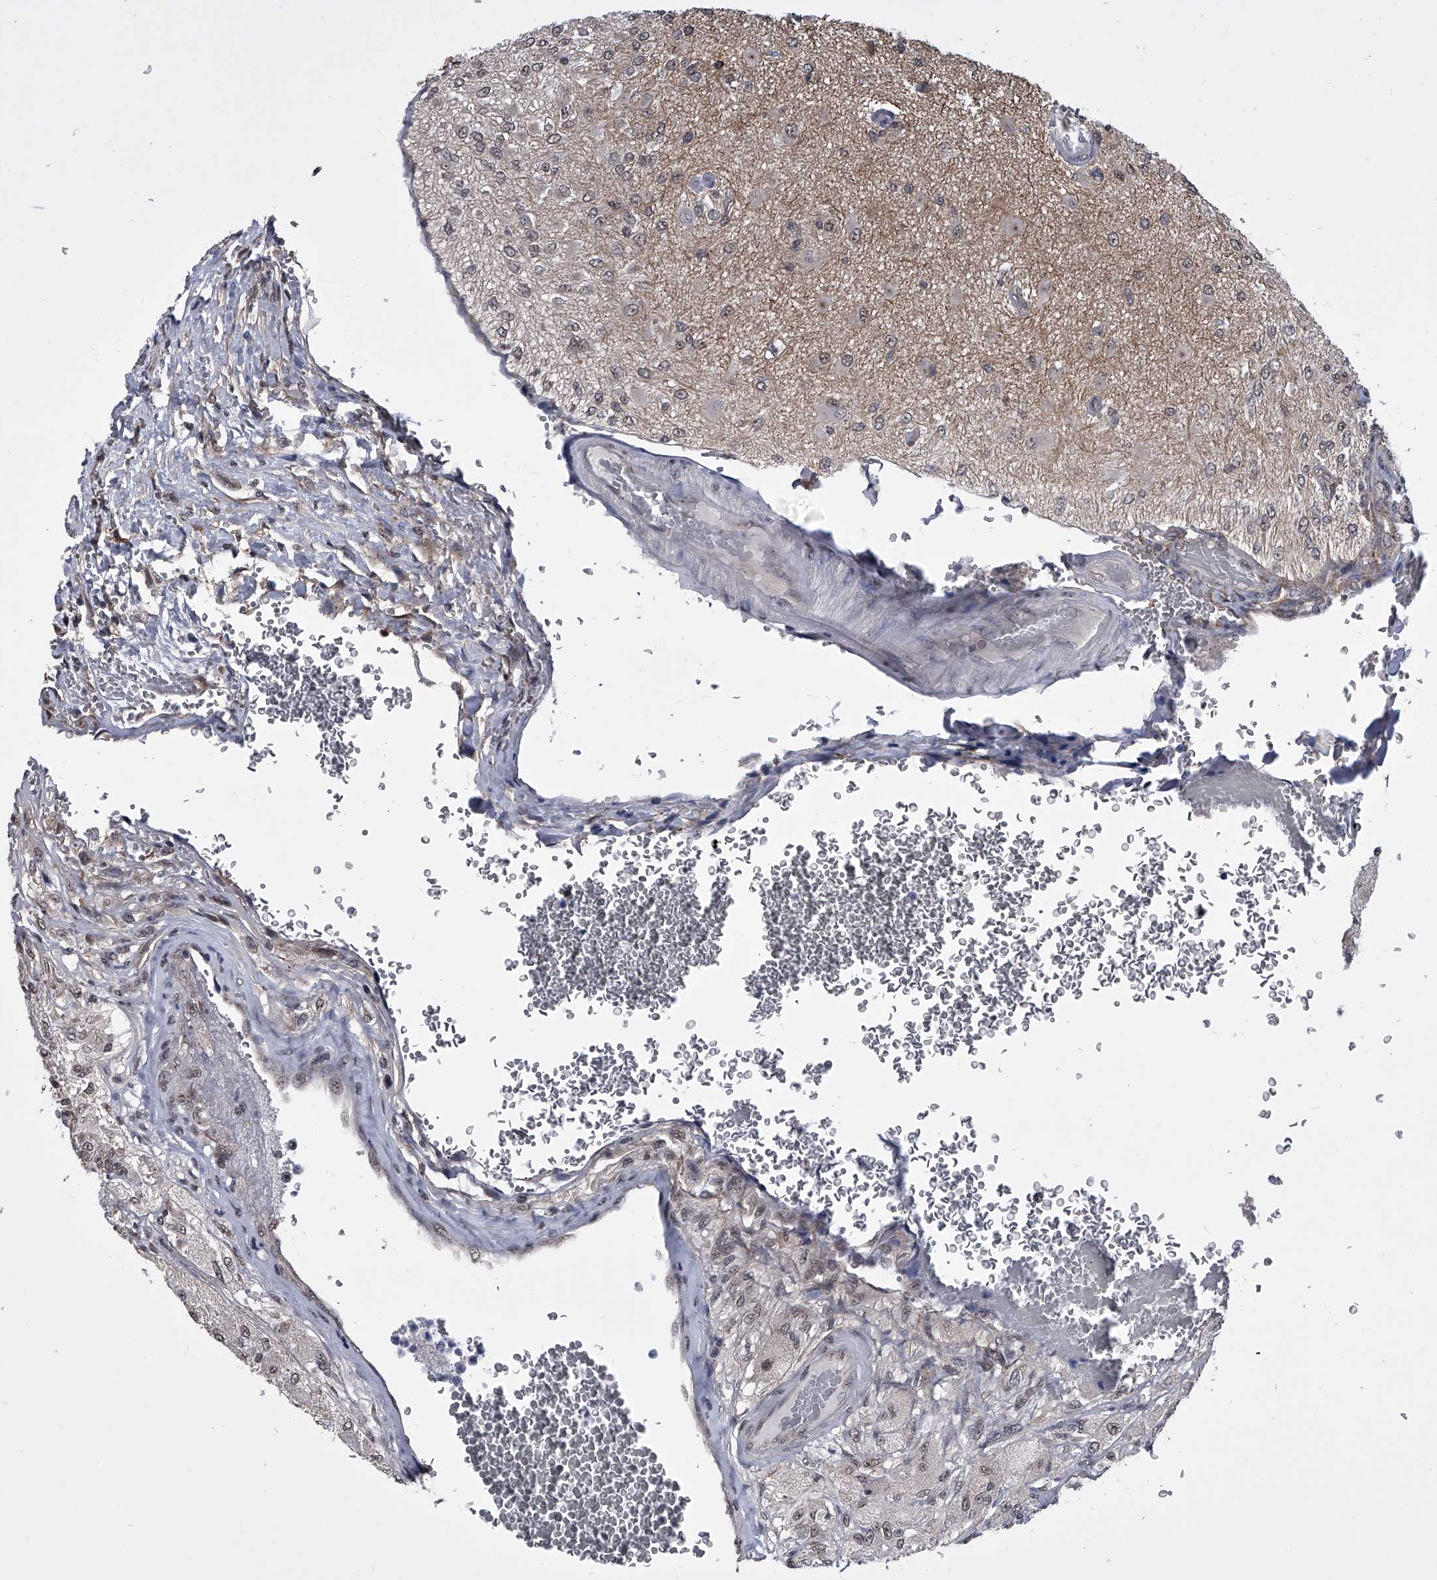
{"staining": {"intensity": "weak", "quantity": "<25%", "location": "nuclear"}, "tissue": "glioma", "cell_type": "Tumor cells", "image_type": "cancer", "snomed": [{"axis": "morphology", "description": "Normal tissue, NOS"}, {"axis": "morphology", "description": "Glioma, malignant, High grade"}, {"axis": "topography", "description": "Cerebral cortex"}], "caption": "DAB immunohistochemical staining of human glioma reveals no significant expression in tumor cells.", "gene": "ZNF76", "patient": {"sex": "male", "age": 77}}